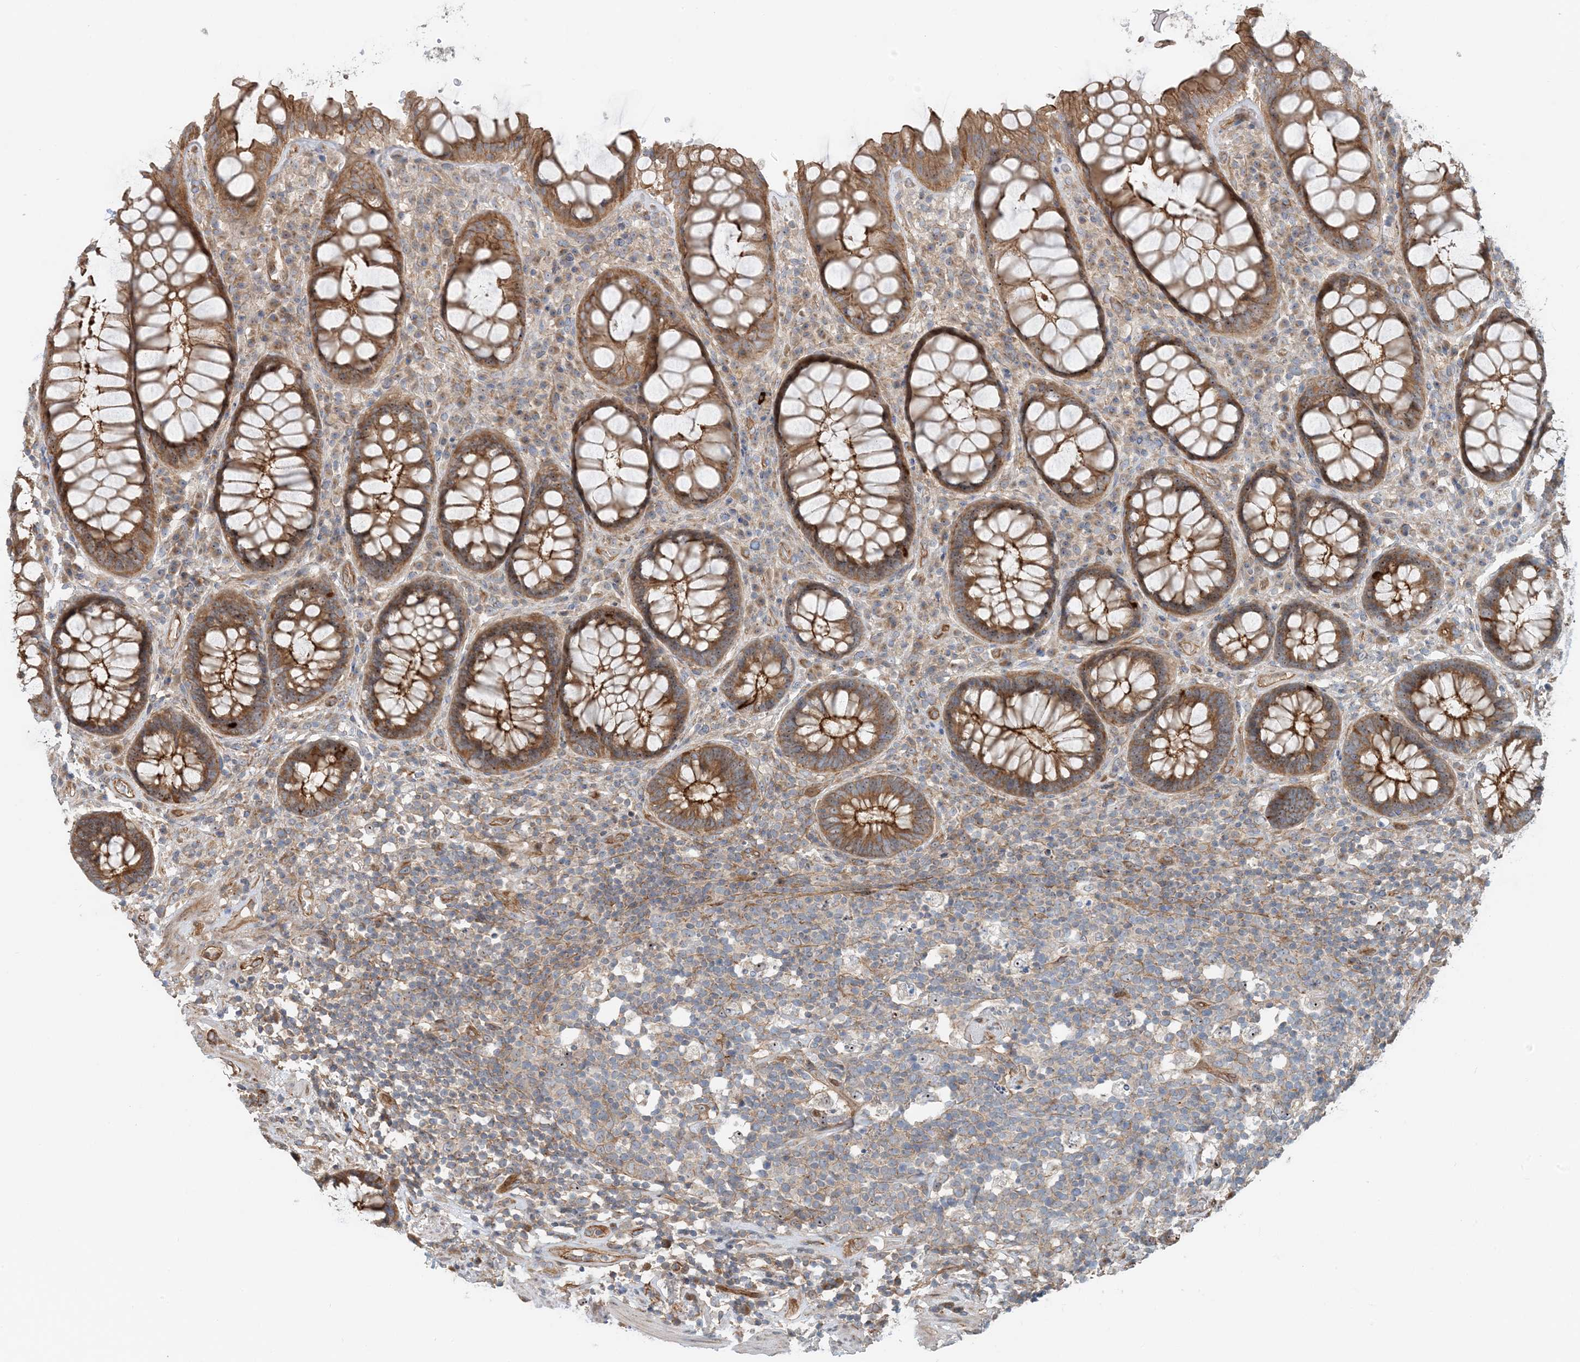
{"staining": {"intensity": "strong", "quantity": ">75%", "location": "cytoplasmic/membranous"}, "tissue": "rectum", "cell_type": "Glandular cells", "image_type": "normal", "snomed": [{"axis": "morphology", "description": "Normal tissue, NOS"}, {"axis": "topography", "description": "Rectum"}], "caption": "Rectum stained with DAB immunohistochemistry exhibits high levels of strong cytoplasmic/membranous staining in about >75% of glandular cells.", "gene": "MYL5", "patient": {"sex": "male", "age": 64}}